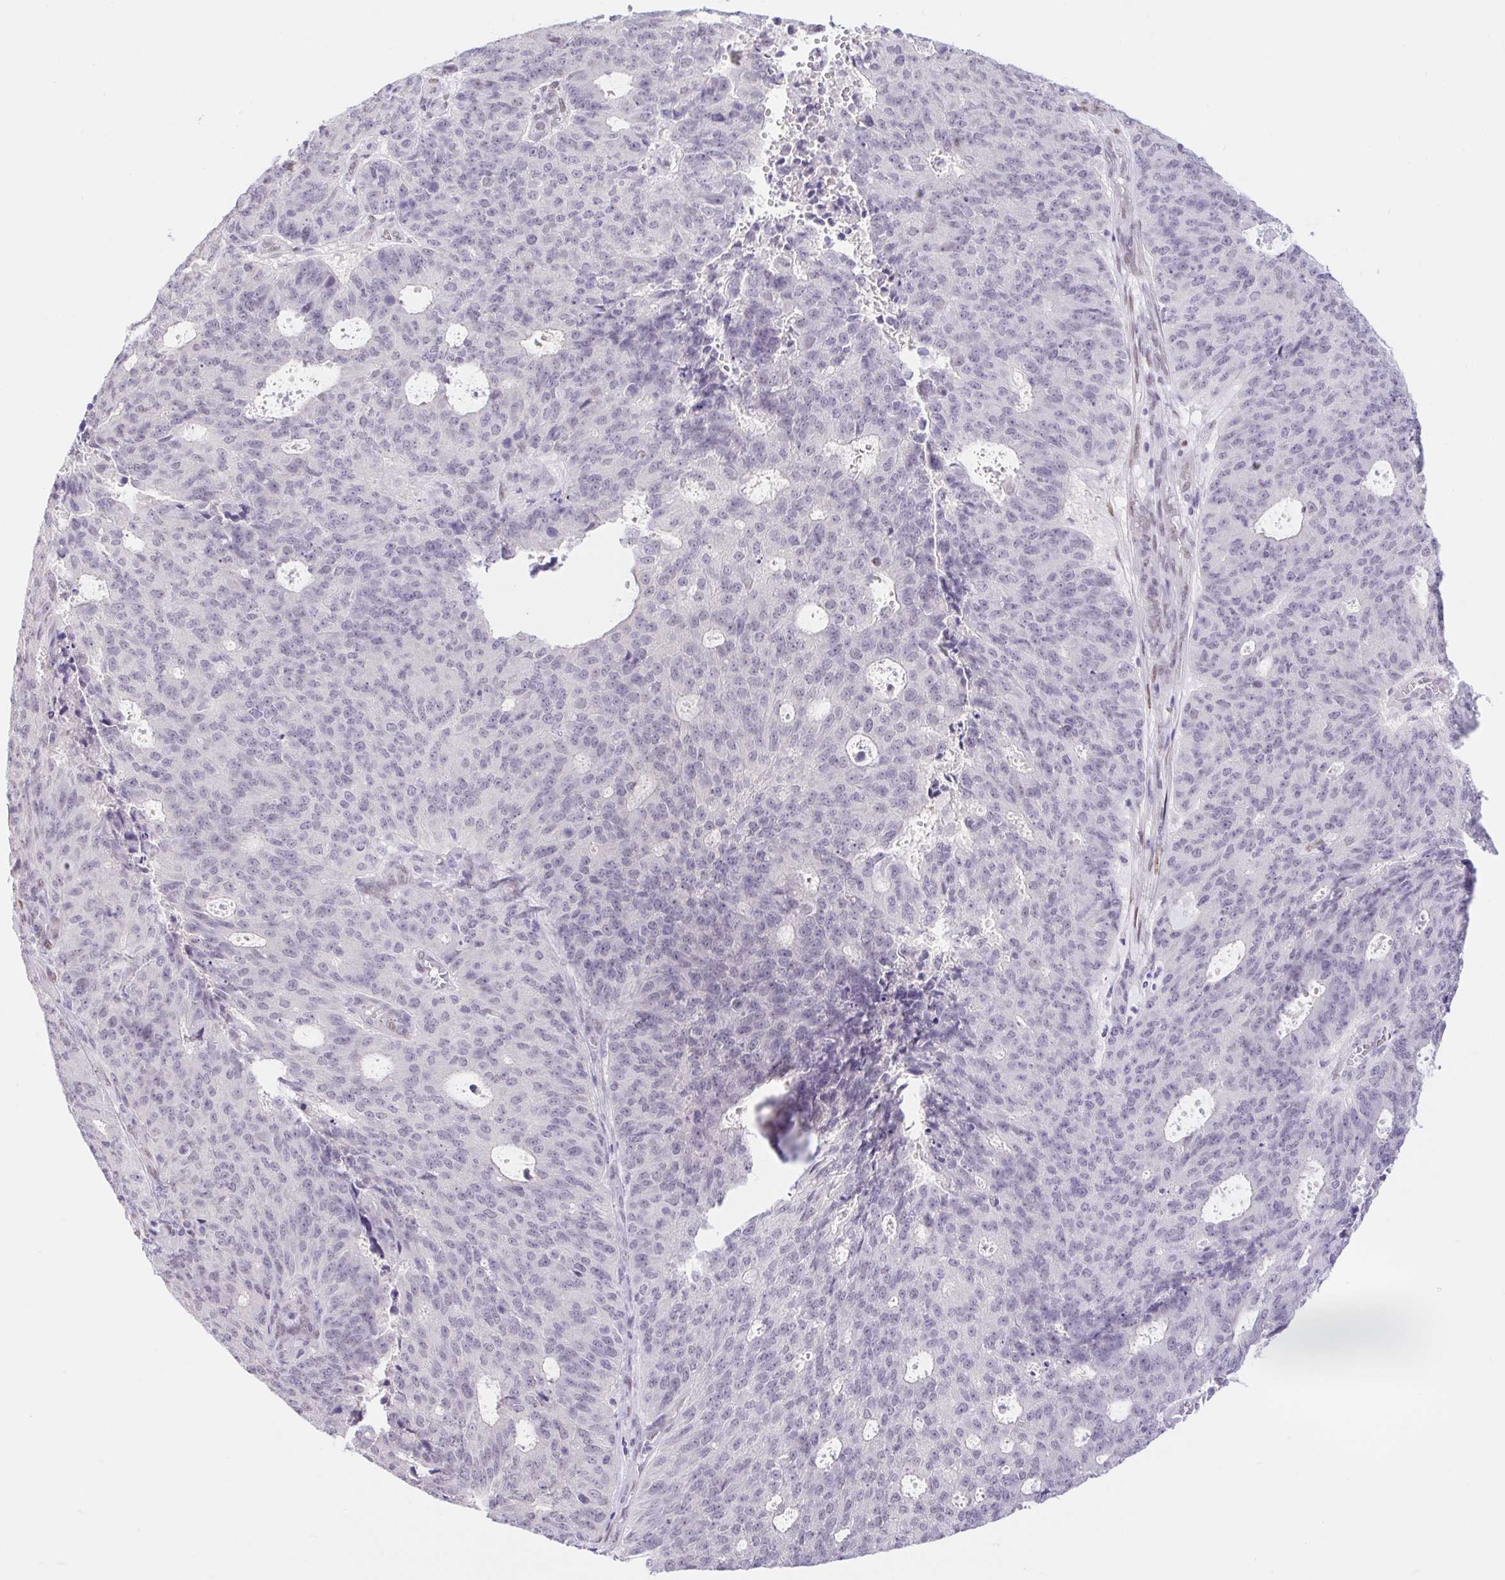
{"staining": {"intensity": "negative", "quantity": "none", "location": "none"}, "tissue": "endometrial cancer", "cell_type": "Tumor cells", "image_type": "cancer", "snomed": [{"axis": "morphology", "description": "Adenocarcinoma, NOS"}, {"axis": "topography", "description": "Endometrium"}], "caption": "Immunohistochemistry histopathology image of neoplastic tissue: human endometrial adenocarcinoma stained with DAB (3,3'-diaminobenzidine) demonstrates no significant protein positivity in tumor cells. (DAB immunohistochemistry (IHC), high magnification).", "gene": "CAND1", "patient": {"sex": "female", "age": 82}}